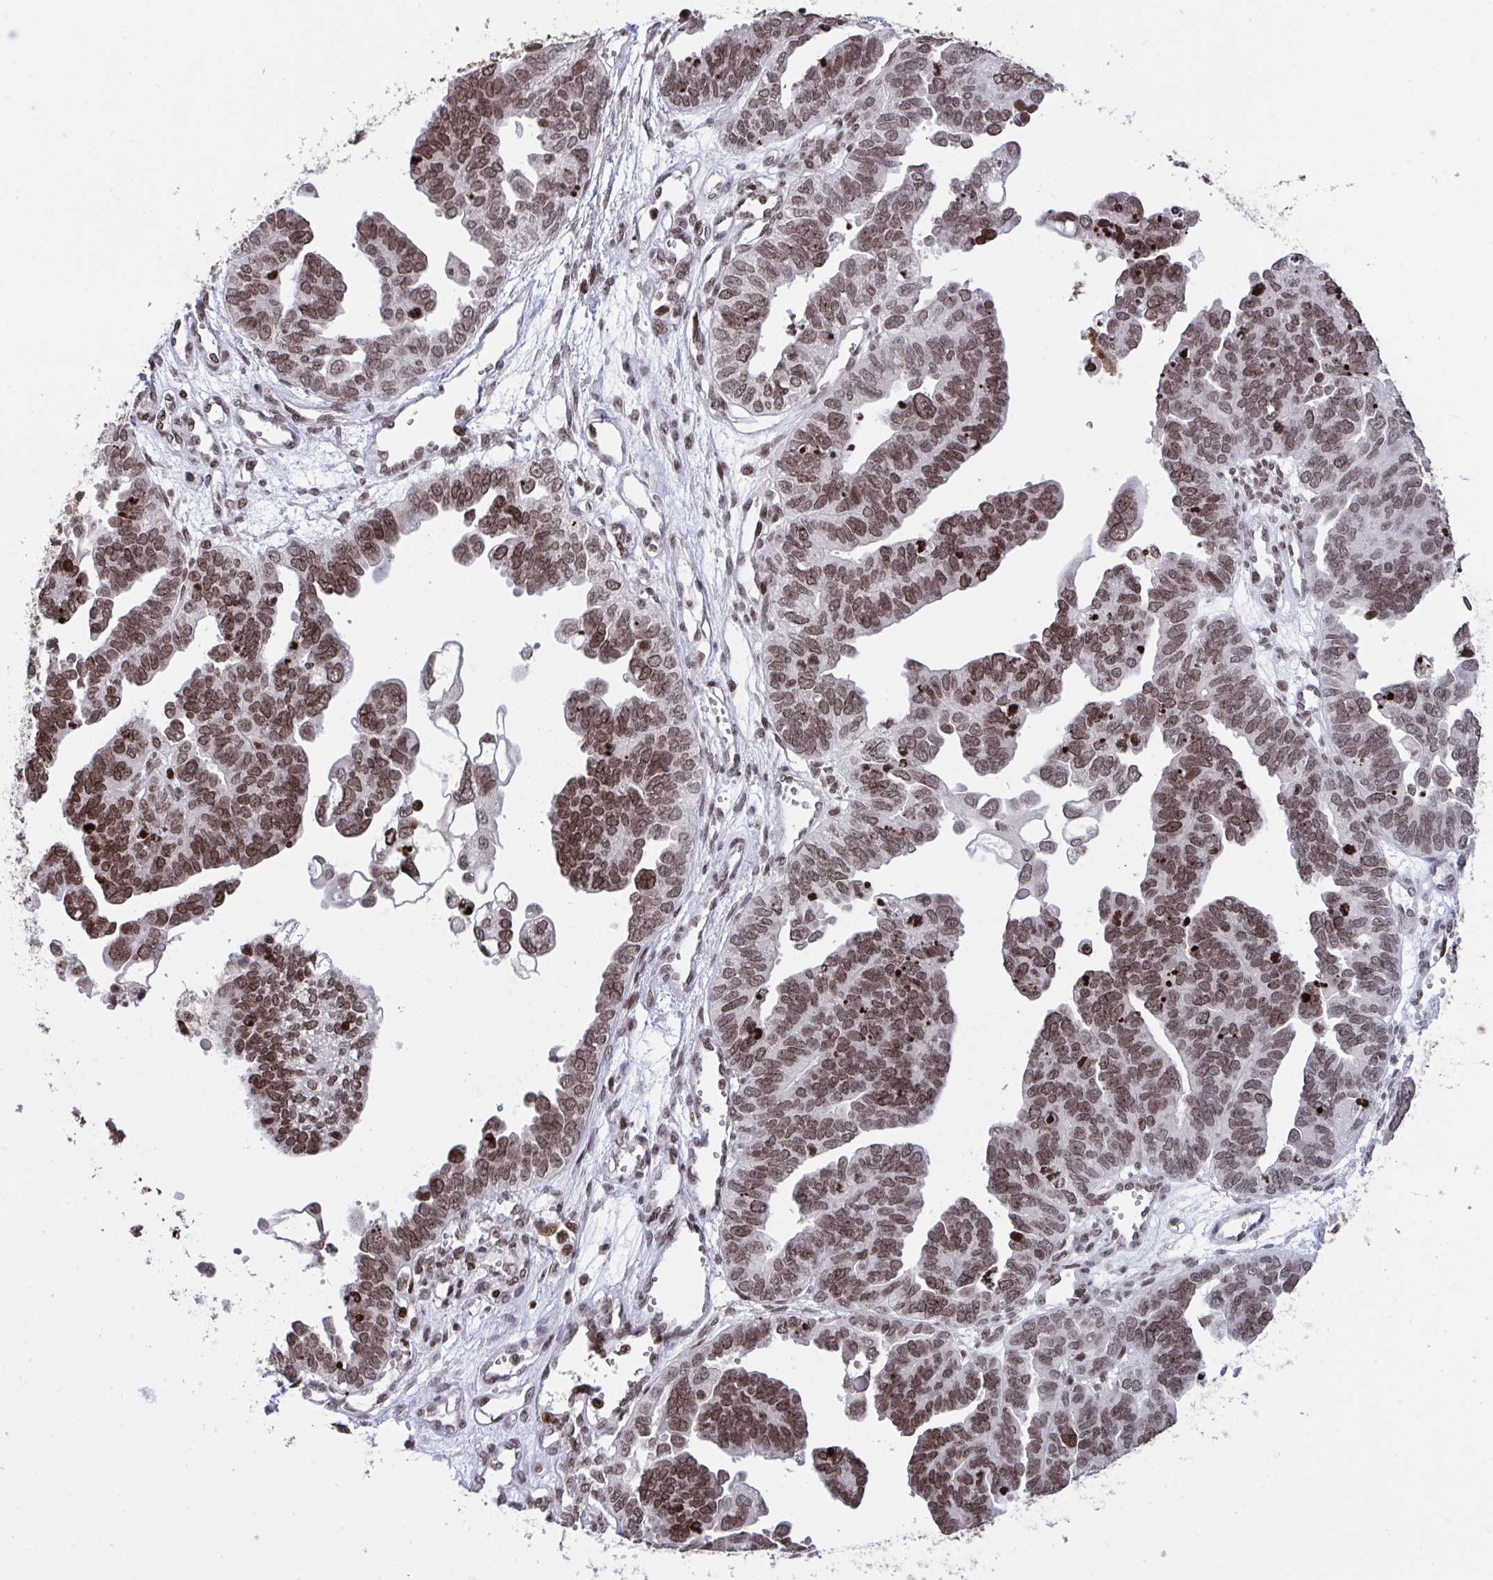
{"staining": {"intensity": "moderate", "quantity": ">75%", "location": "nuclear"}, "tissue": "ovarian cancer", "cell_type": "Tumor cells", "image_type": "cancer", "snomed": [{"axis": "morphology", "description": "Cystadenocarcinoma, serous, NOS"}, {"axis": "topography", "description": "Ovary"}], "caption": "Immunohistochemical staining of human ovarian serous cystadenocarcinoma demonstrates moderate nuclear protein positivity in about >75% of tumor cells.", "gene": "NIP7", "patient": {"sex": "female", "age": 51}}